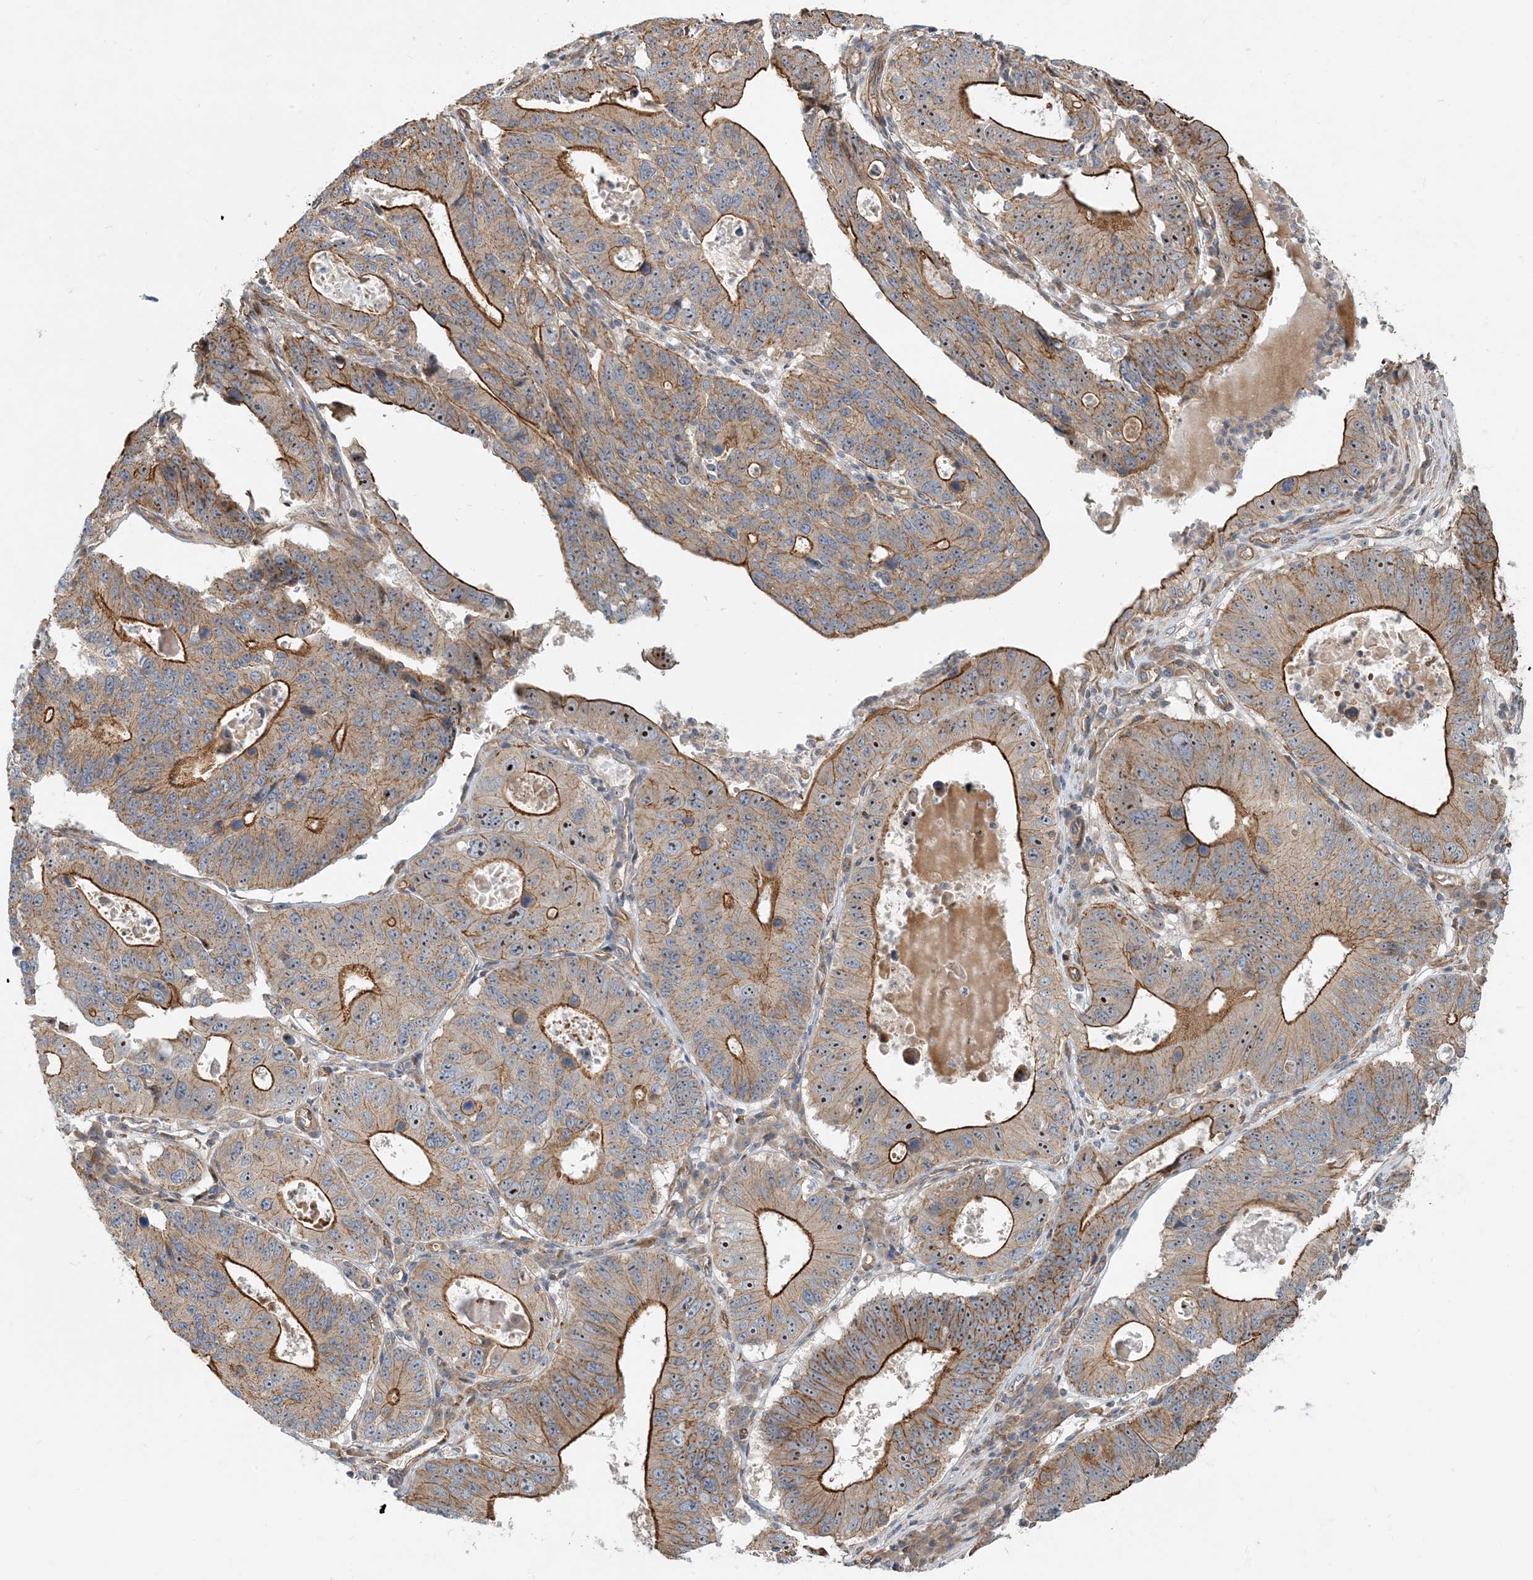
{"staining": {"intensity": "moderate", "quantity": ">75%", "location": "cytoplasmic/membranous,nuclear"}, "tissue": "stomach cancer", "cell_type": "Tumor cells", "image_type": "cancer", "snomed": [{"axis": "morphology", "description": "Adenocarcinoma, NOS"}, {"axis": "topography", "description": "Stomach"}], "caption": "Protein expression analysis of stomach adenocarcinoma demonstrates moderate cytoplasmic/membranous and nuclear staining in about >75% of tumor cells. (Stains: DAB in brown, nuclei in blue, Microscopy: brightfield microscopy at high magnification).", "gene": "MYL5", "patient": {"sex": "male", "age": 59}}